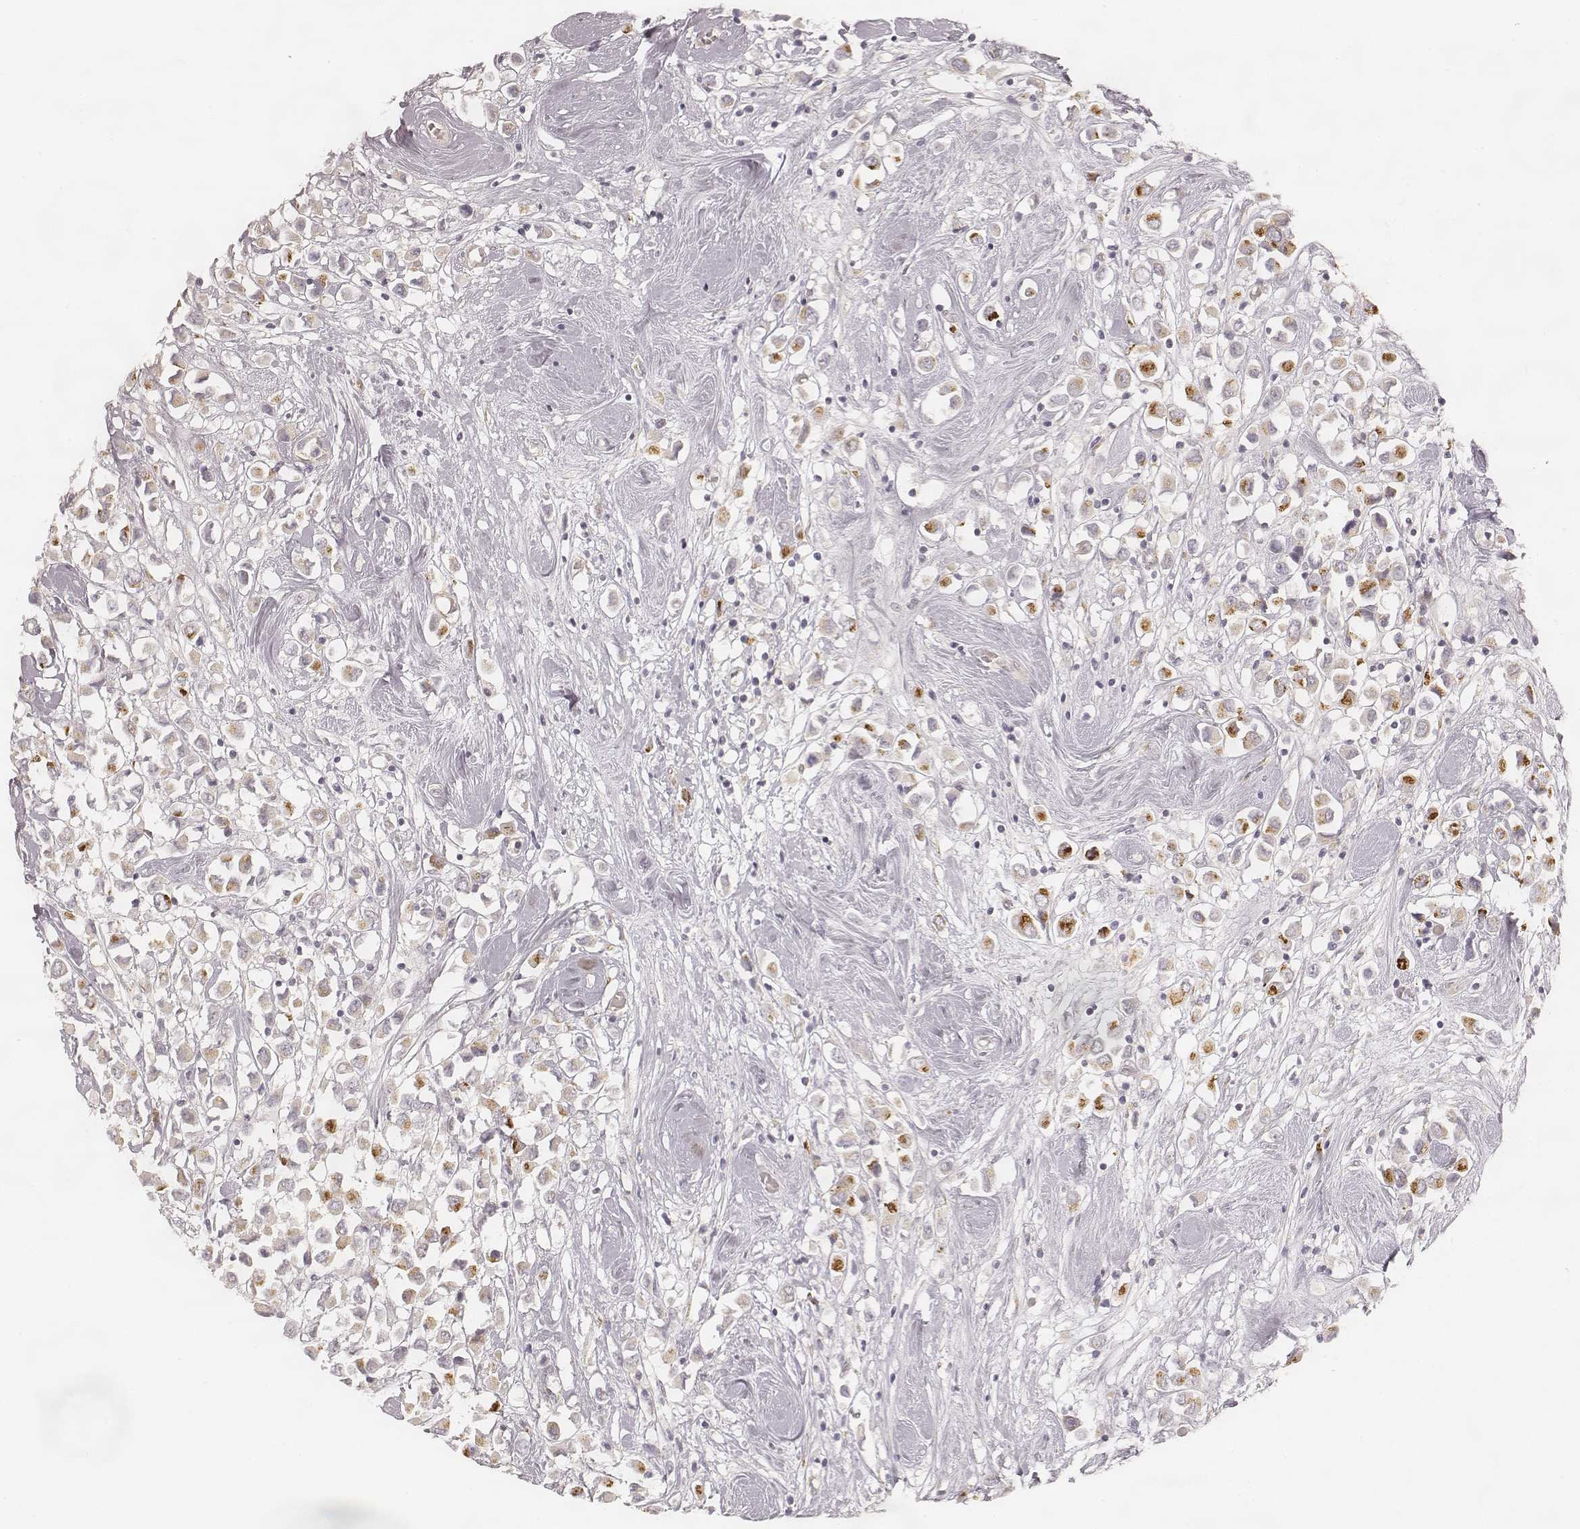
{"staining": {"intensity": "moderate", "quantity": "<25%", "location": "cytoplasmic/membranous"}, "tissue": "breast cancer", "cell_type": "Tumor cells", "image_type": "cancer", "snomed": [{"axis": "morphology", "description": "Duct carcinoma"}, {"axis": "topography", "description": "Breast"}], "caption": "Immunohistochemical staining of human breast cancer exhibits moderate cytoplasmic/membranous protein positivity in approximately <25% of tumor cells.", "gene": "GORASP2", "patient": {"sex": "female", "age": 61}}